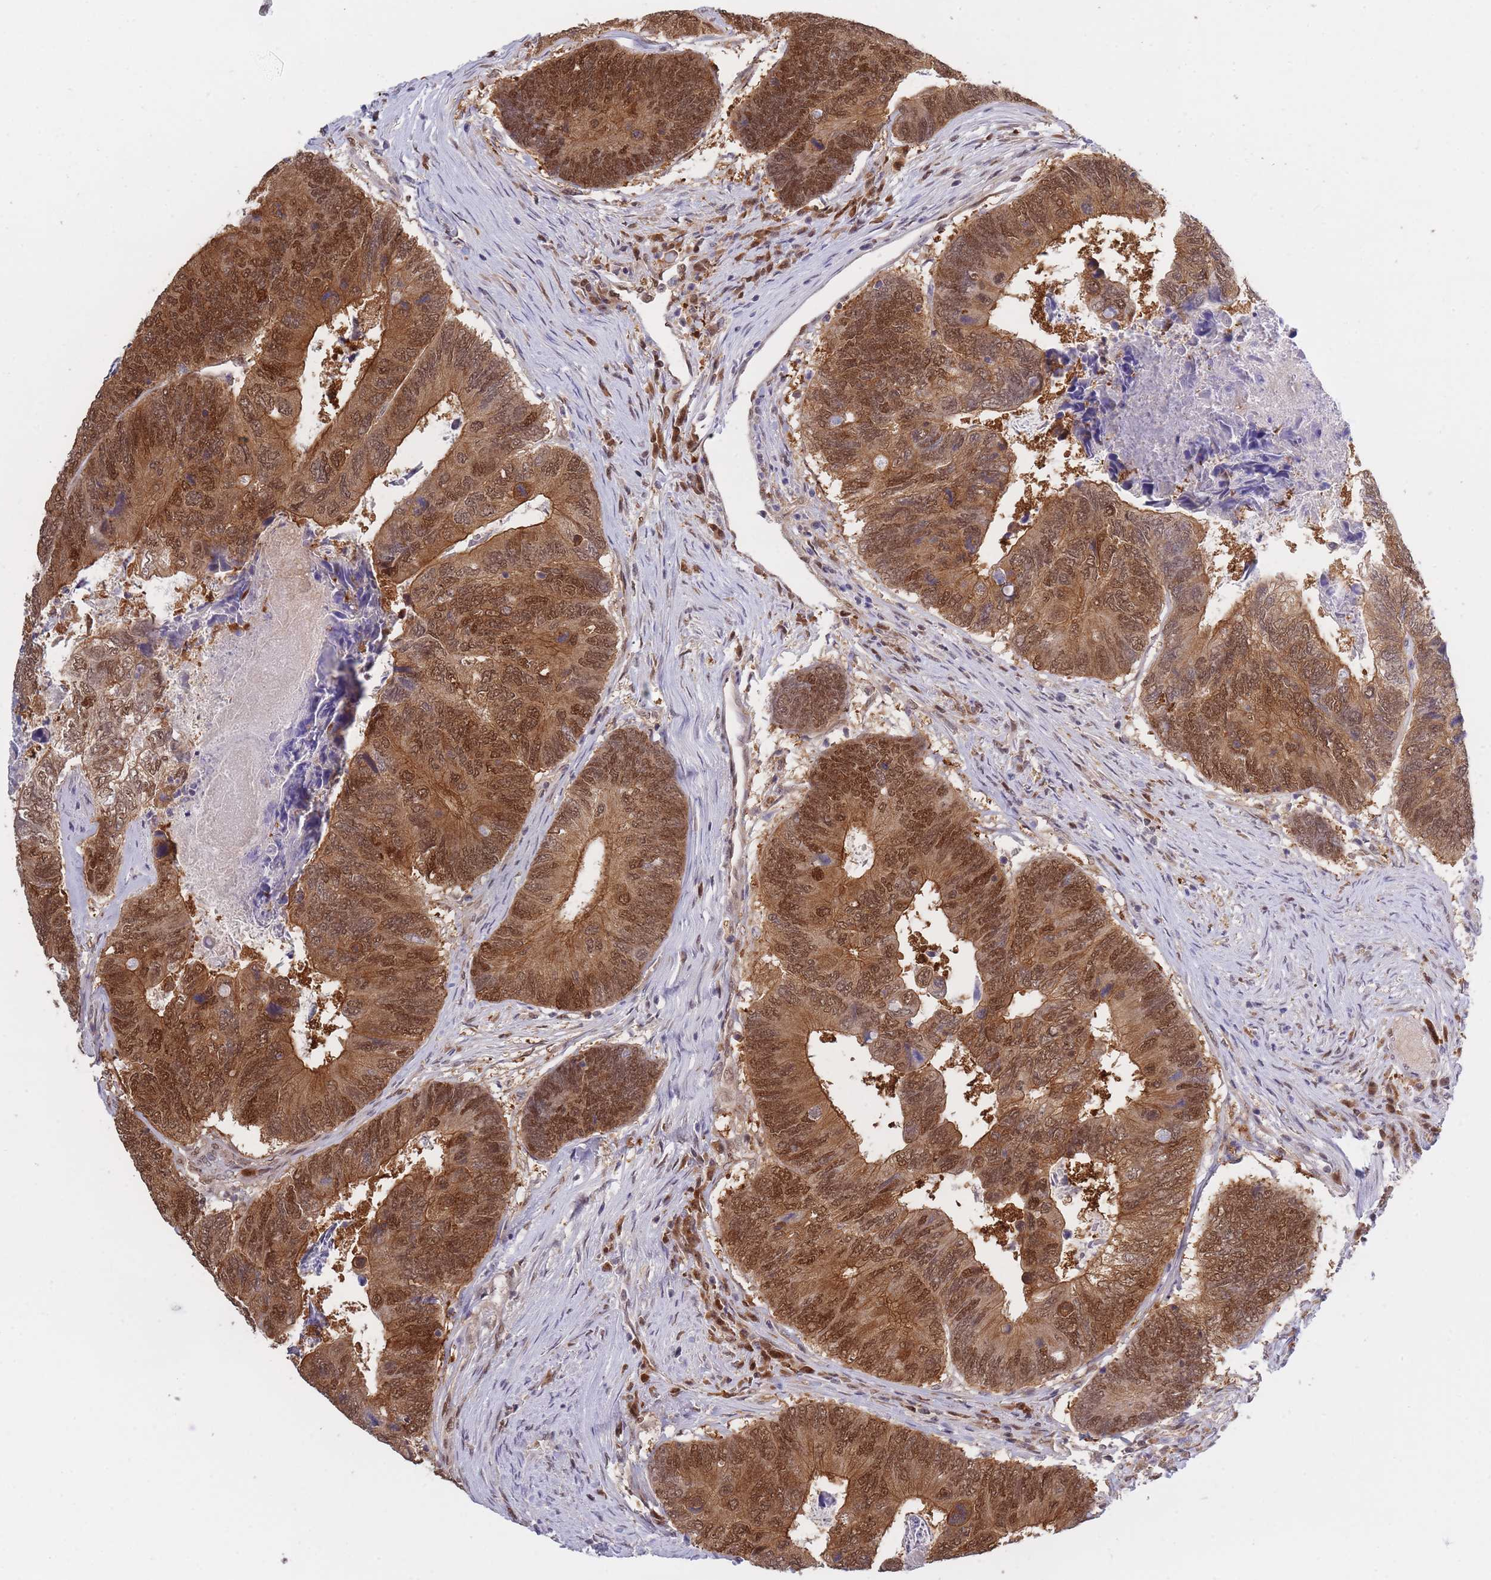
{"staining": {"intensity": "moderate", "quantity": ">75%", "location": "cytoplasmic/membranous,nuclear"}, "tissue": "colorectal cancer", "cell_type": "Tumor cells", "image_type": "cancer", "snomed": [{"axis": "morphology", "description": "Adenocarcinoma, NOS"}, {"axis": "topography", "description": "Colon"}], "caption": "Adenocarcinoma (colorectal) stained for a protein (brown) displays moderate cytoplasmic/membranous and nuclear positive positivity in approximately >75% of tumor cells.", "gene": "NSFL1C", "patient": {"sex": "female", "age": 67}}